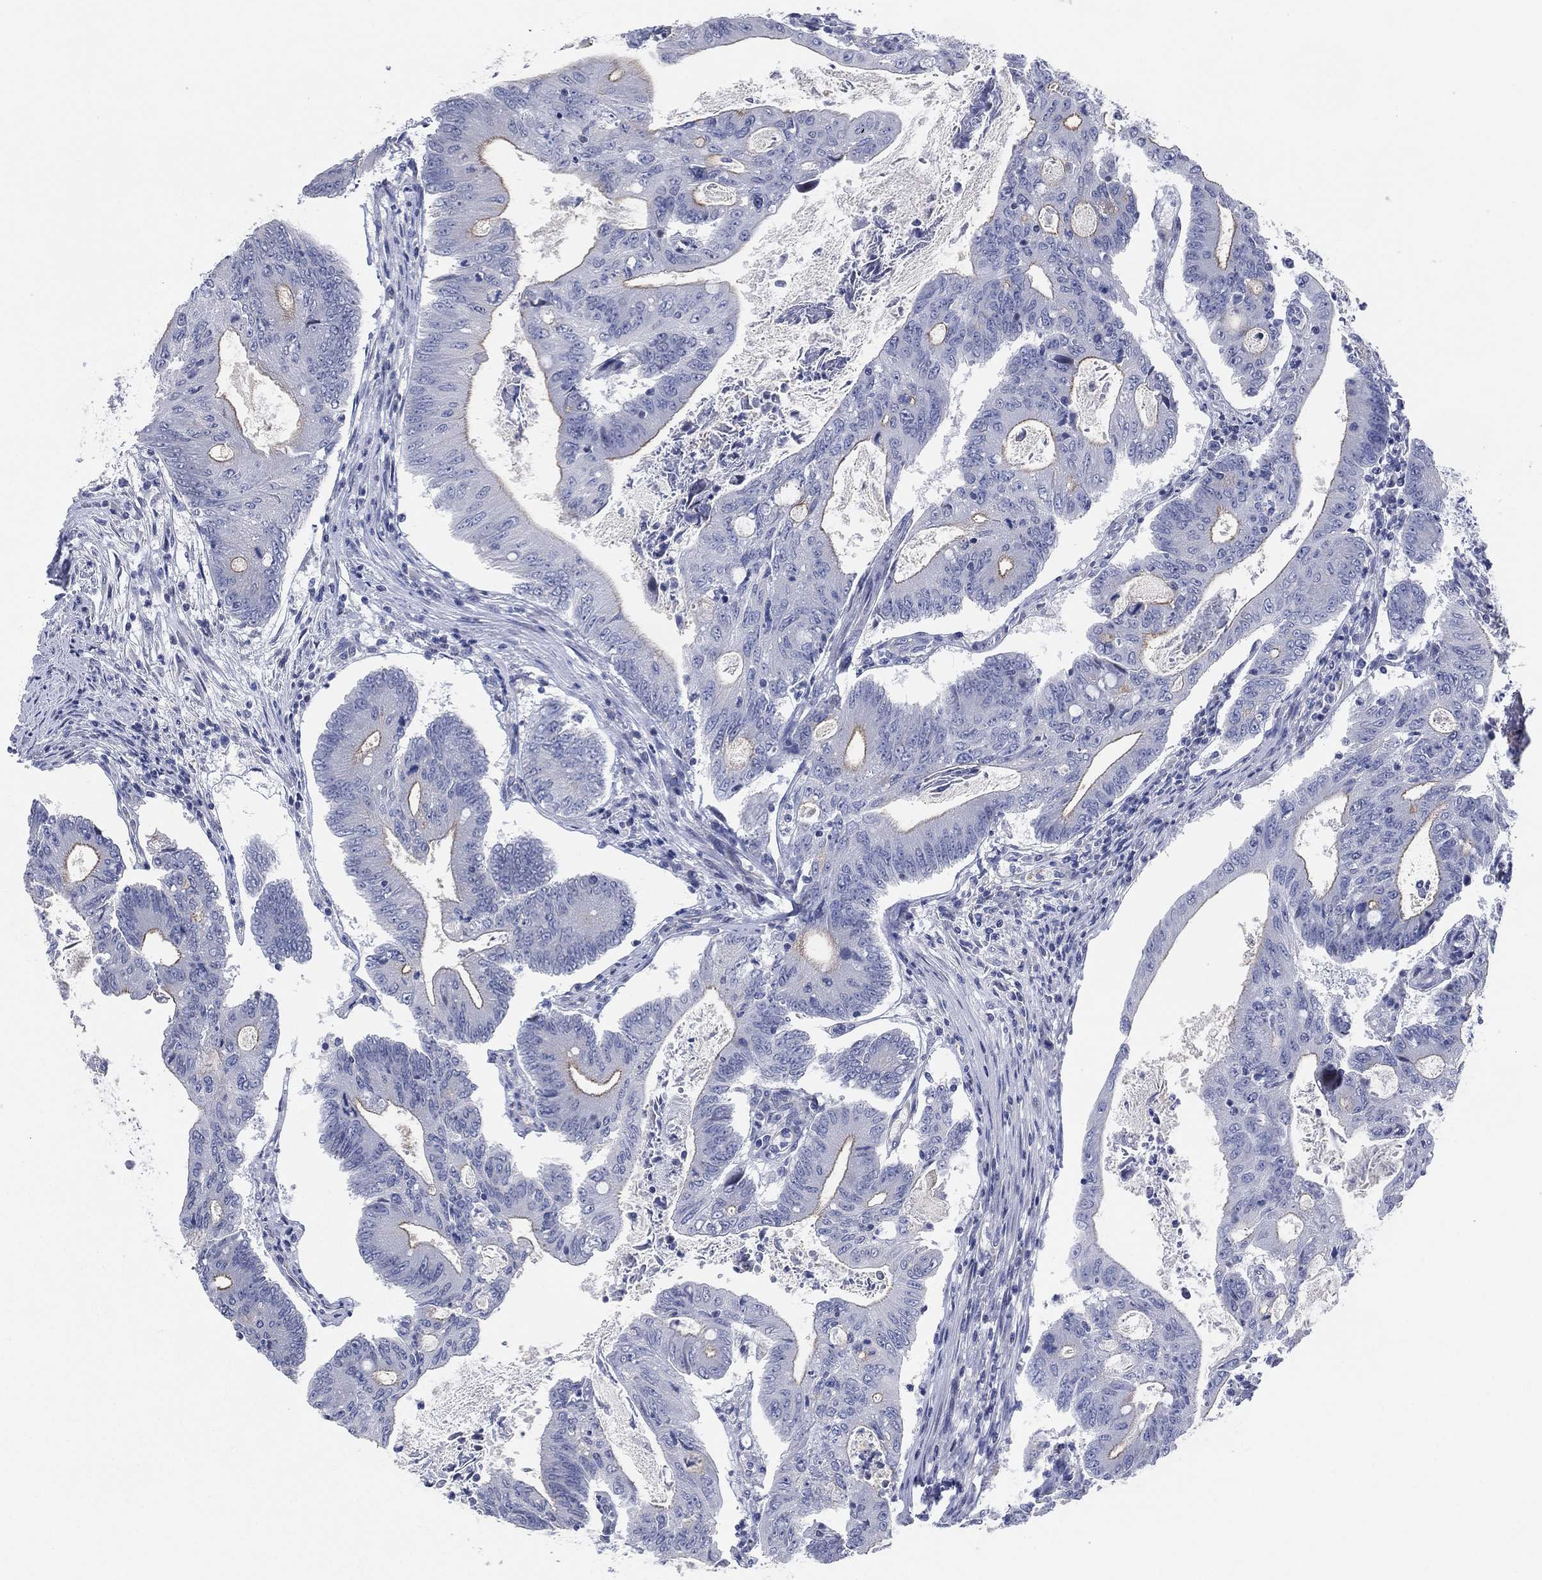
{"staining": {"intensity": "weak", "quantity": "25%-75%", "location": "cytoplasmic/membranous"}, "tissue": "colorectal cancer", "cell_type": "Tumor cells", "image_type": "cancer", "snomed": [{"axis": "morphology", "description": "Adenocarcinoma, NOS"}, {"axis": "topography", "description": "Colon"}], "caption": "Human colorectal cancer stained with a protein marker demonstrates weak staining in tumor cells.", "gene": "CFTR", "patient": {"sex": "female", "age": 70}}